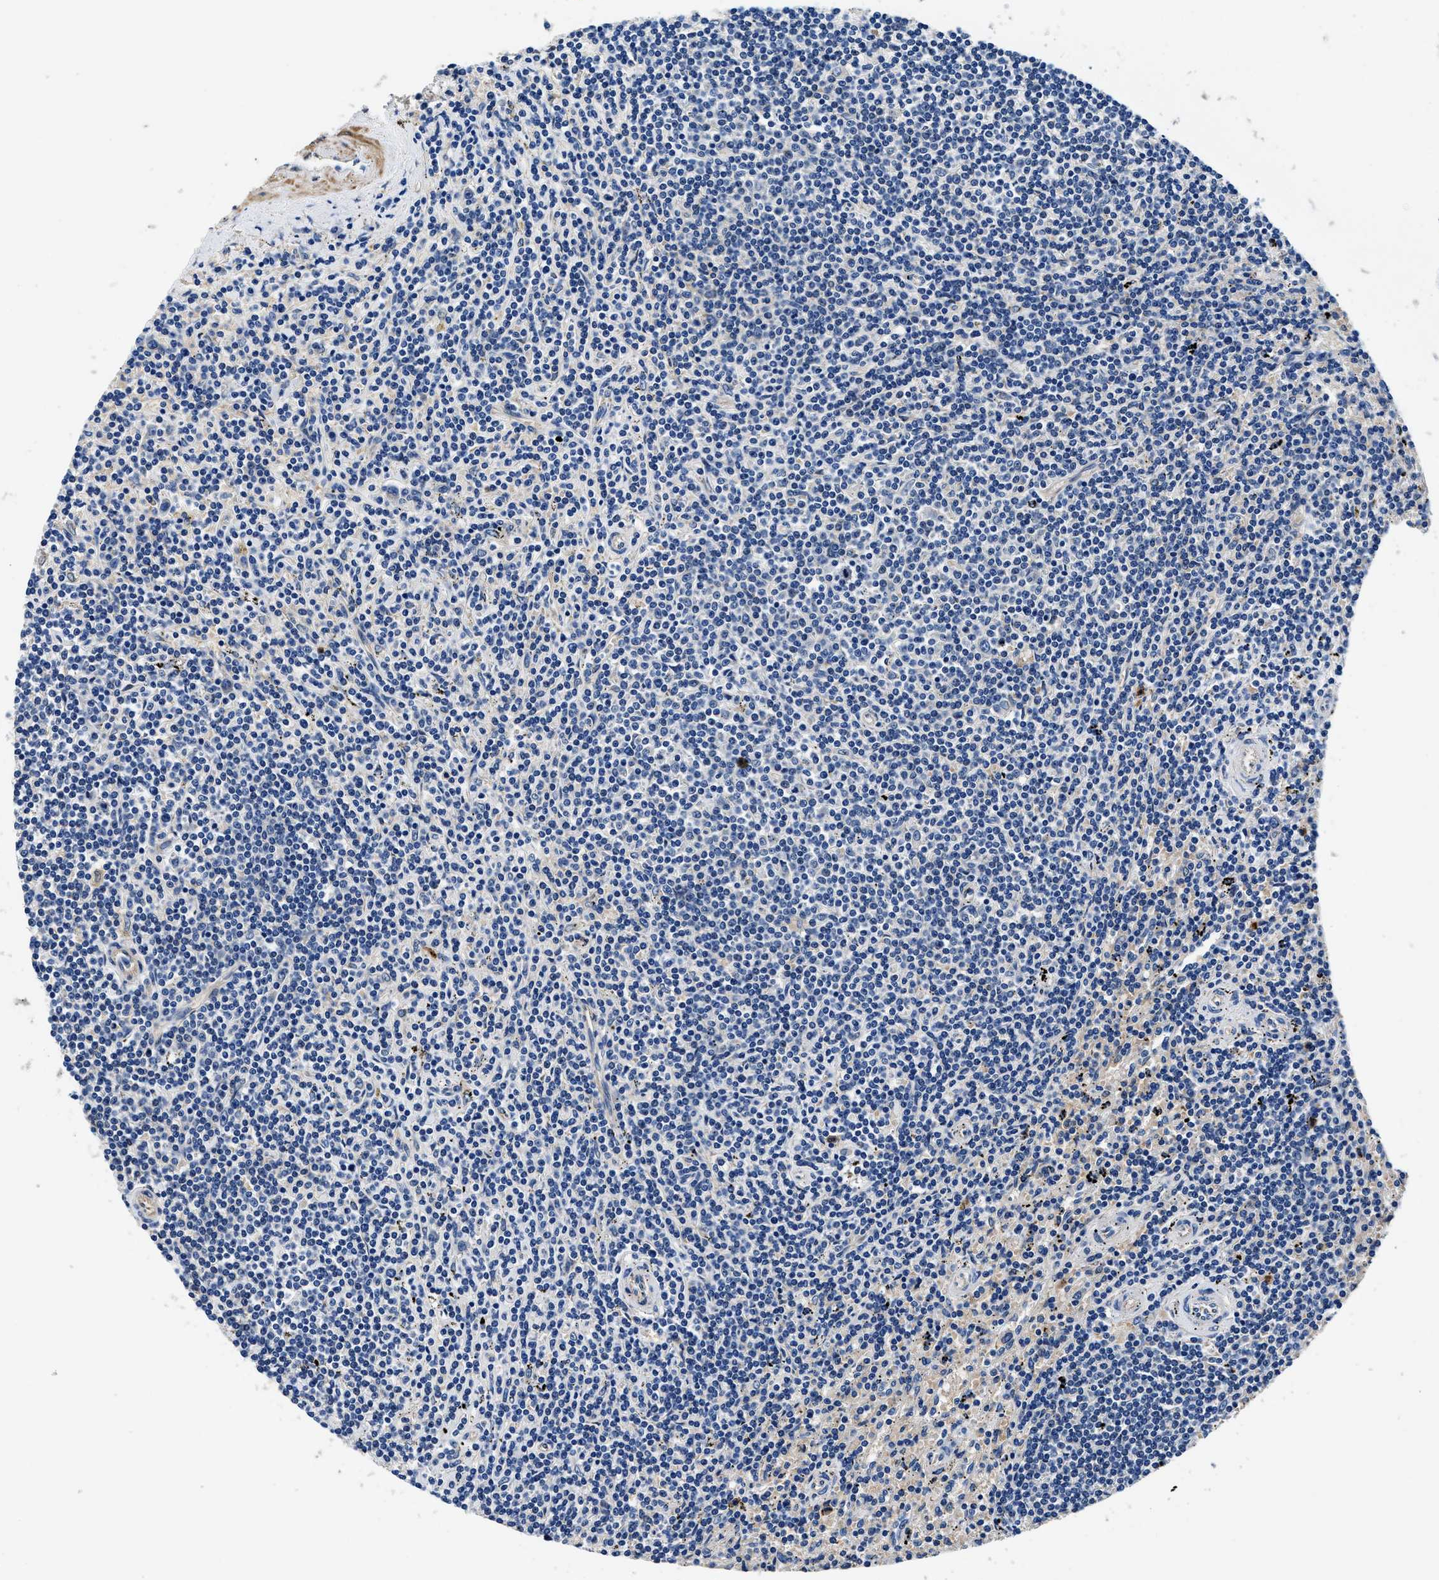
{"staining": {"intensity": "negative", "quantity": "none", "location": "none"}, "tissue": "lymphoma", "cell_type": "Tumor cells", "image_type": "cancer", "snomed": [{"axis": "morphology", "description": "Malignant lymphoma, non-Hodgkin's type, Low grade"}, {"axis": "topography", "description": "Spleen"}], "caption": "This micrograph is of lymphoma stained with immunohistochemistry (IHC) to label a protein in brown with the nuclei are counter-stained blue. There is no positivity in tumor cells.", "gene": "NEU1", "patient": {"sex": "male", "age": 76}}